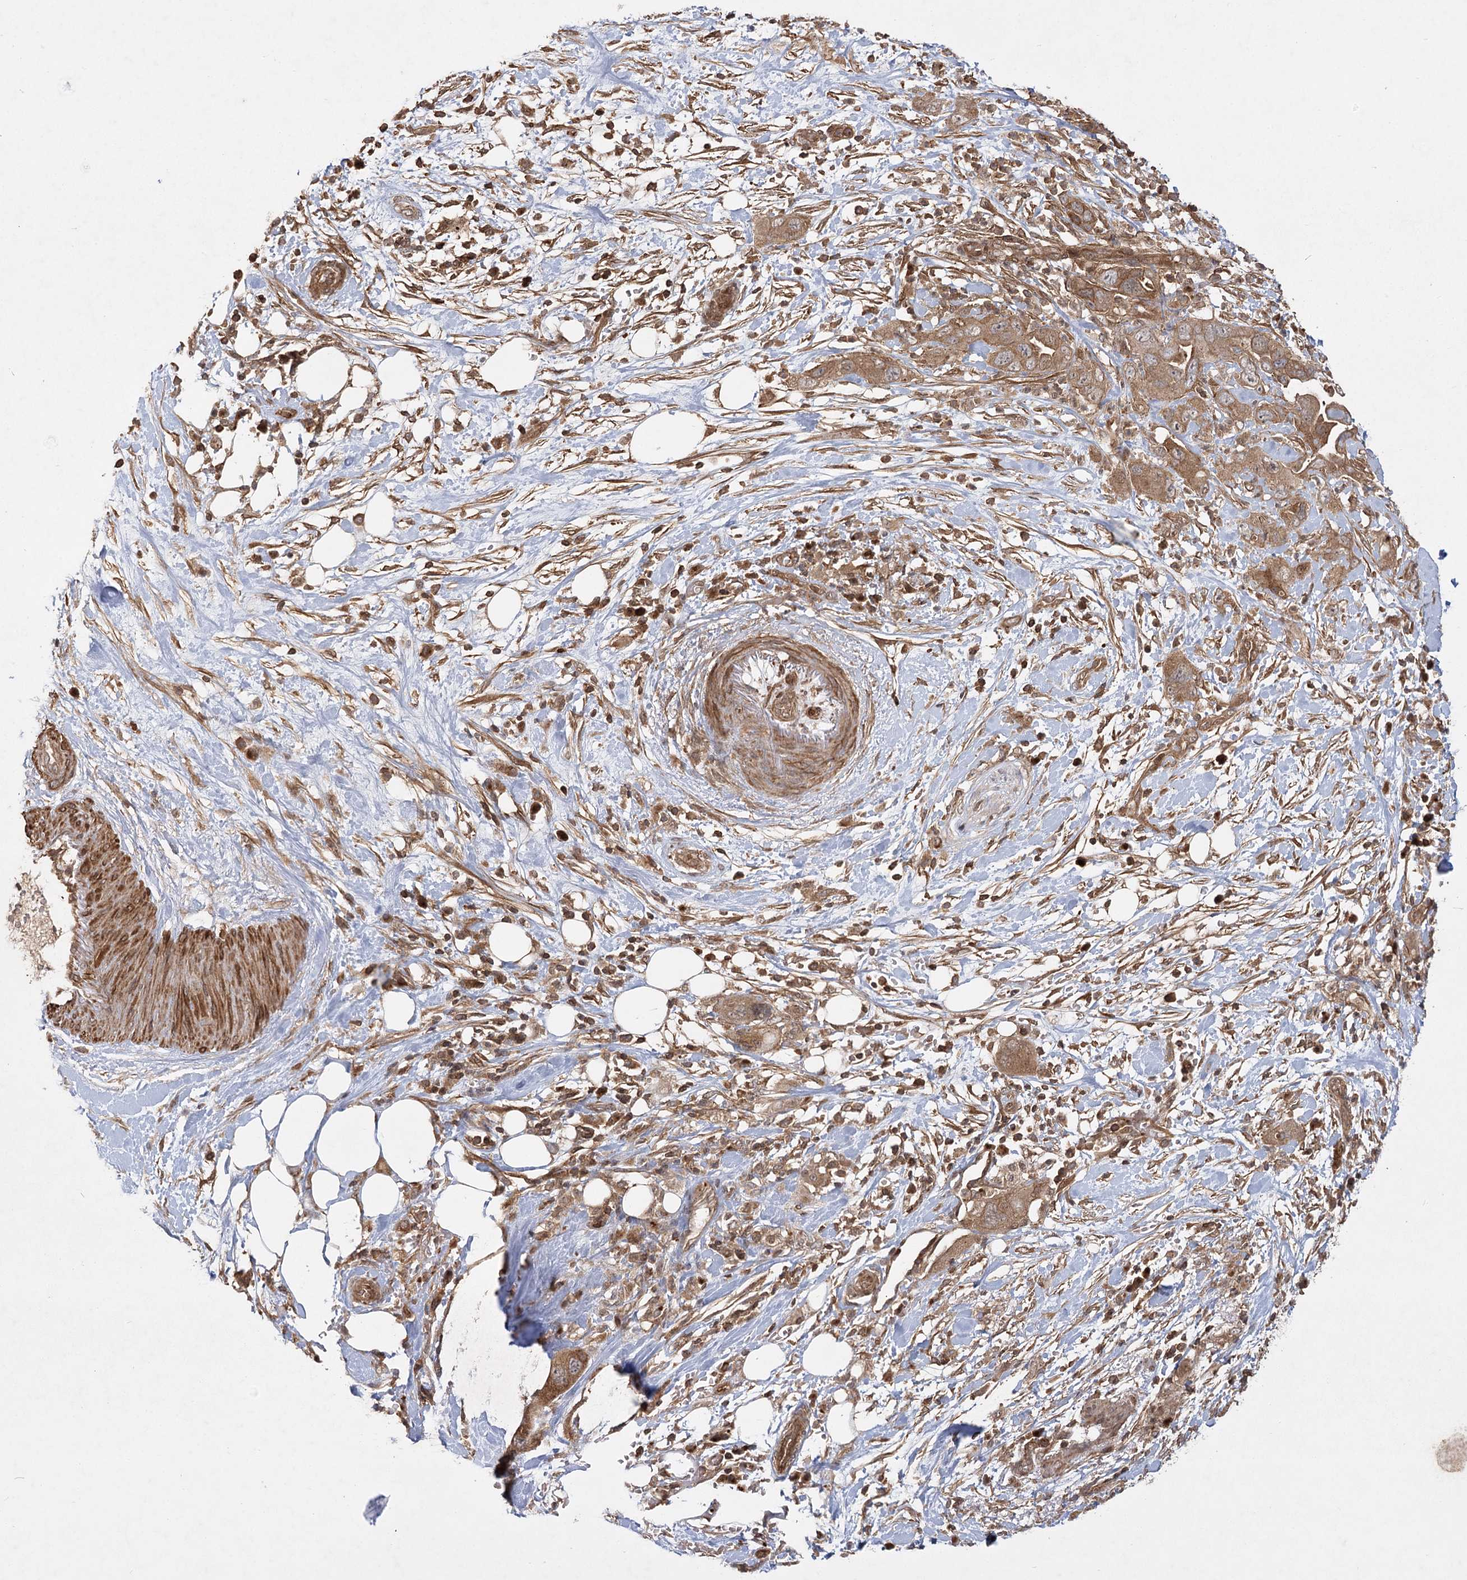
{"staining": {"intensity": "moderate", "quantity": ">75%", "location": "cytoplasmic/membranous"}, "tissue": "pancreatic cancer", "cell_type": "Tumor cells", "image_type": "cancer", "snomed": [{"axis": "morphology", "description": "Adenocarcinoma, NOS"}, {"axis": "topography", "description": "Pancreas"}], "caption": "Immunohistochemical staining of human pancreatic cancer displays medium levels of moderate cytoplasmic/membranous protein expression in about >75% of tumor cells. The staining is performed using DAB brown chromogen to label protein expression. The nuclei are counter-stained blue using hematoxylin.", "gene": "MDFIC", "patient": {"sex": "female", "age": 71}}